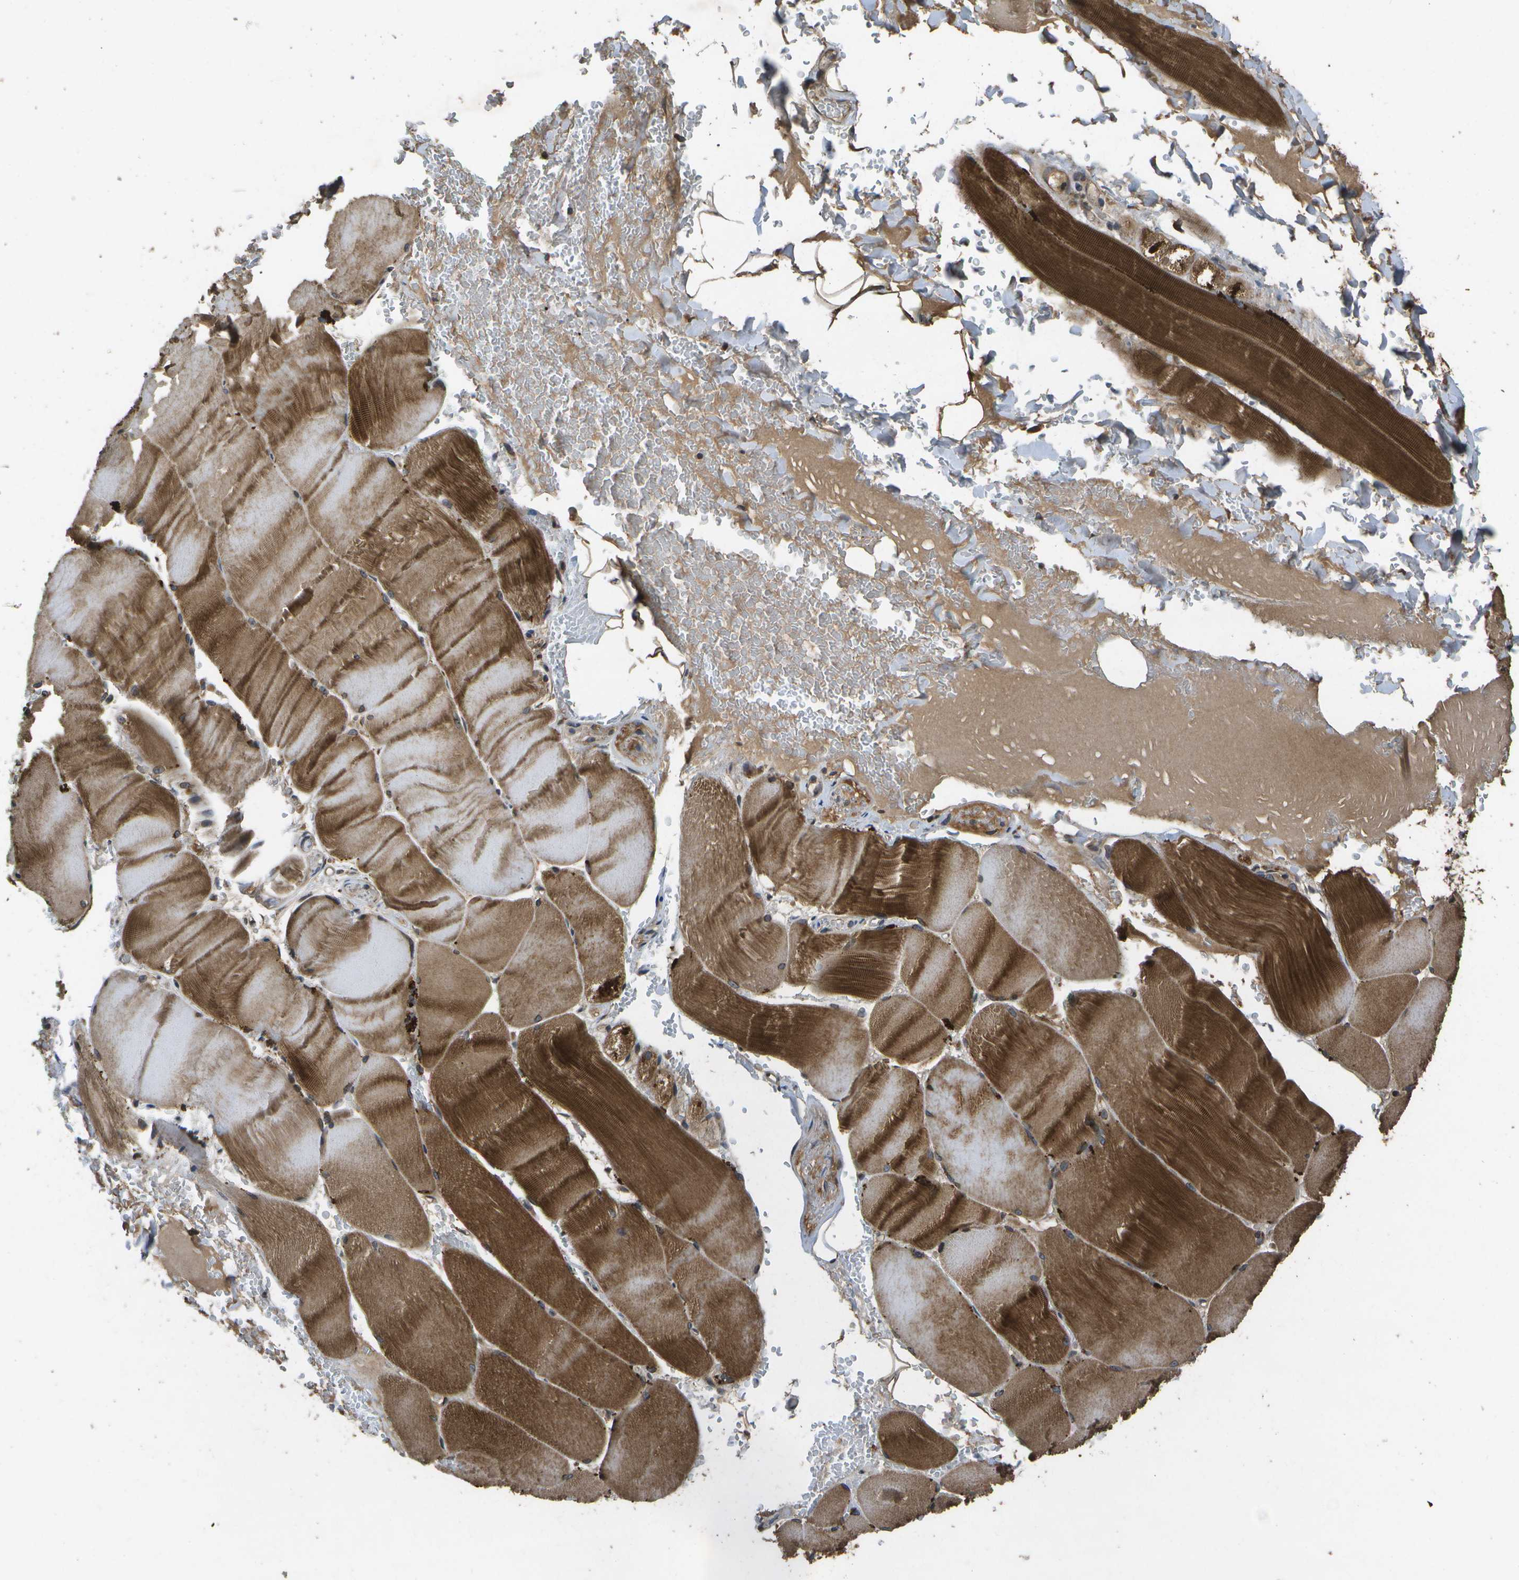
{"staining": {"intensity": "strong", "quantity": ">75%", "location": "cytoplasmic/membranous"}, "tissue": "skeletal muscle", "cell_type": "Myocytes", "image_type": "normal", "snomed": [{"axis": "morphology", "description": "Normal tissue, NOS"}, {"axis": "topography", "description": "Skin"}, {"axis": "topography", "description": "Skeletal muscle"}], "caption": "Immunohistochemistry micrograph of normal human skeletal muscle stained for a protein (brown), which exhibits high levels of strong cytoplasmic/membranous staining in about >75% of myocytes.", "gene": "HFE", "patient": {"sex": "male", "age": 83}}